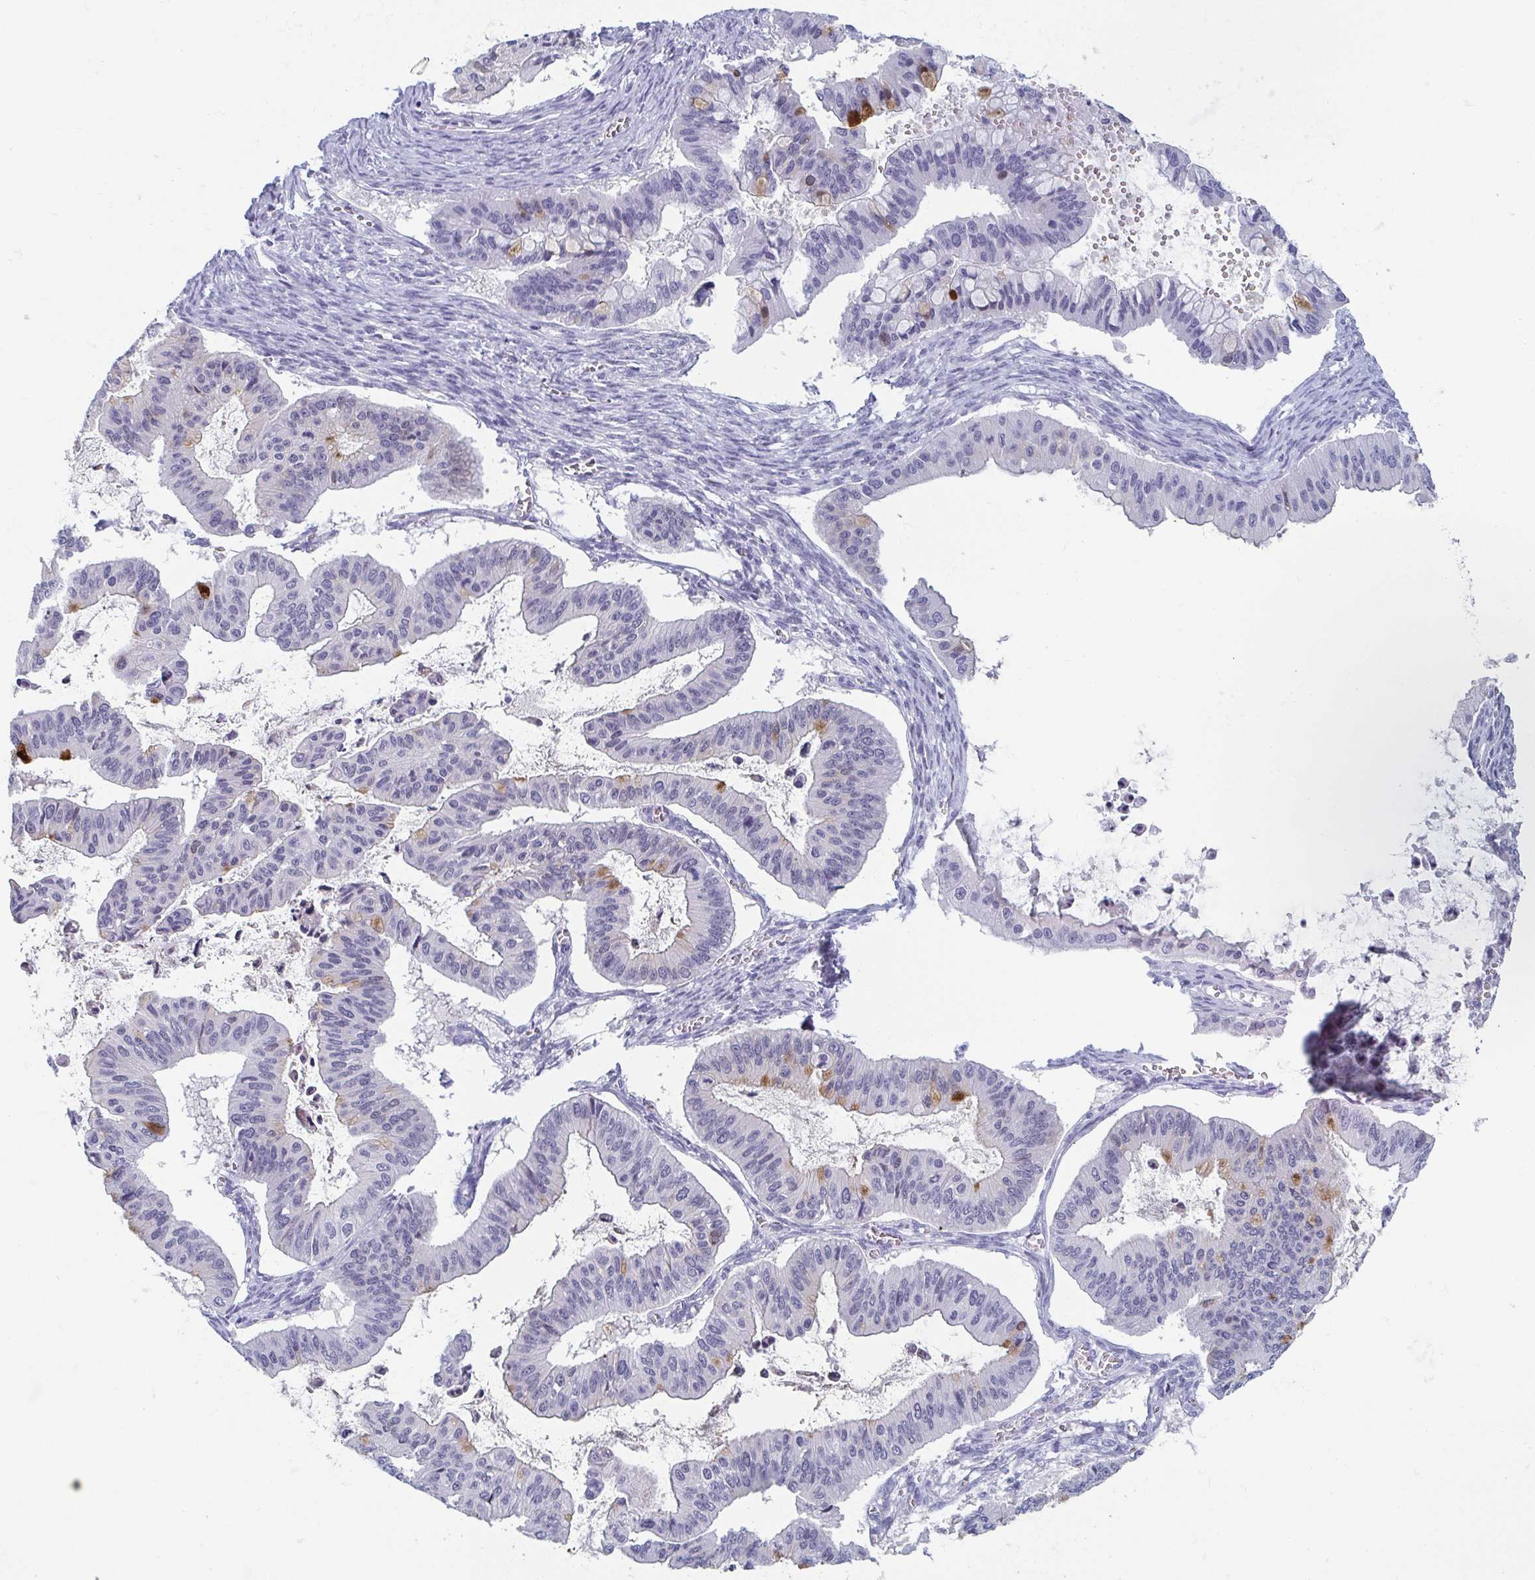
{"staining": {"intensity": "moderate", "quantity": "<25%", "location": "cytoplasmic/membranous"}, "tissue": "ovarian cancer", "cell_type": "Tumor cells", "image_type": "cancer", "snomed": [{"axis": "morphology", "description": "Cystadenocarcinoma, mucinous, NOS"}, {"axis": "topography", "description": "Ovary"}], "caption": "Immunohistochemistry micrograph of neoplastic tissue: human ovarian cancer stained using IHC displays low levels of moderate protein expression localized specifically in the cytoplasmic/membranous of tumor cells, appearing as a cytoplasmic/membranous brown color.", "gene": "REG4", "patient": {"sex": "female", "age": 72}}